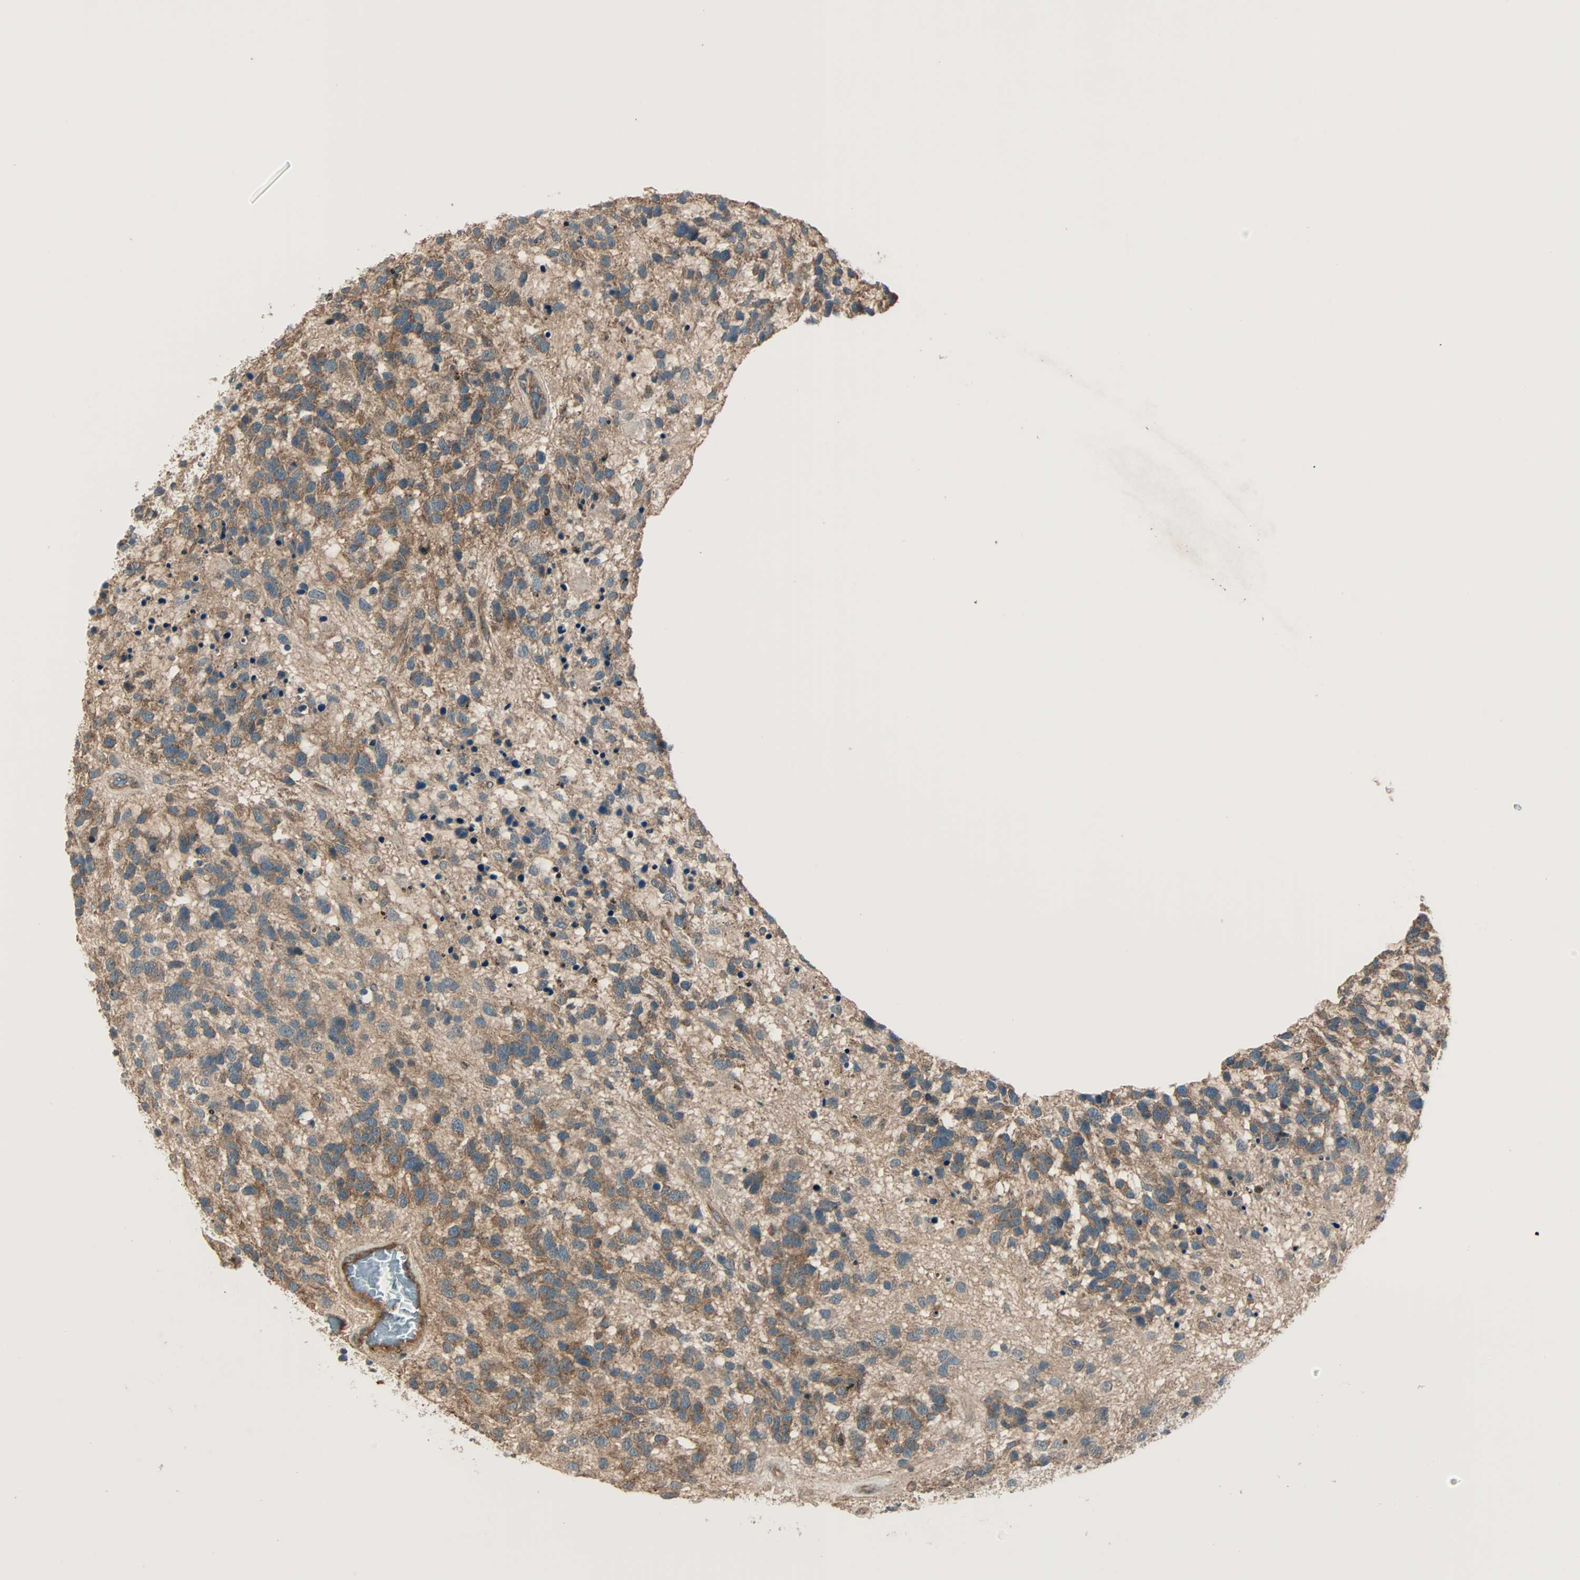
{"staining": {"intensity": "moderate", "quantity": ">75%", "location": "cytoplasmic/membranous"}, "tissue": "glioma", "cell_type": "Tumor cells", "image_type": "cancer", "snomed": [{"axis": "morphology", "description": "Glioma, malignant, High grade"}, {"axis": "topography", "description": "Brain"}], "caption": "Tumor cells demonstrate medium levels of moderate cytoplasmic/membranous positivity in approximately >75% of cells in human malignant glioma (high-grade).", "gene": "MAP3K21", "patient": {"sex": "female", "age": 58}}